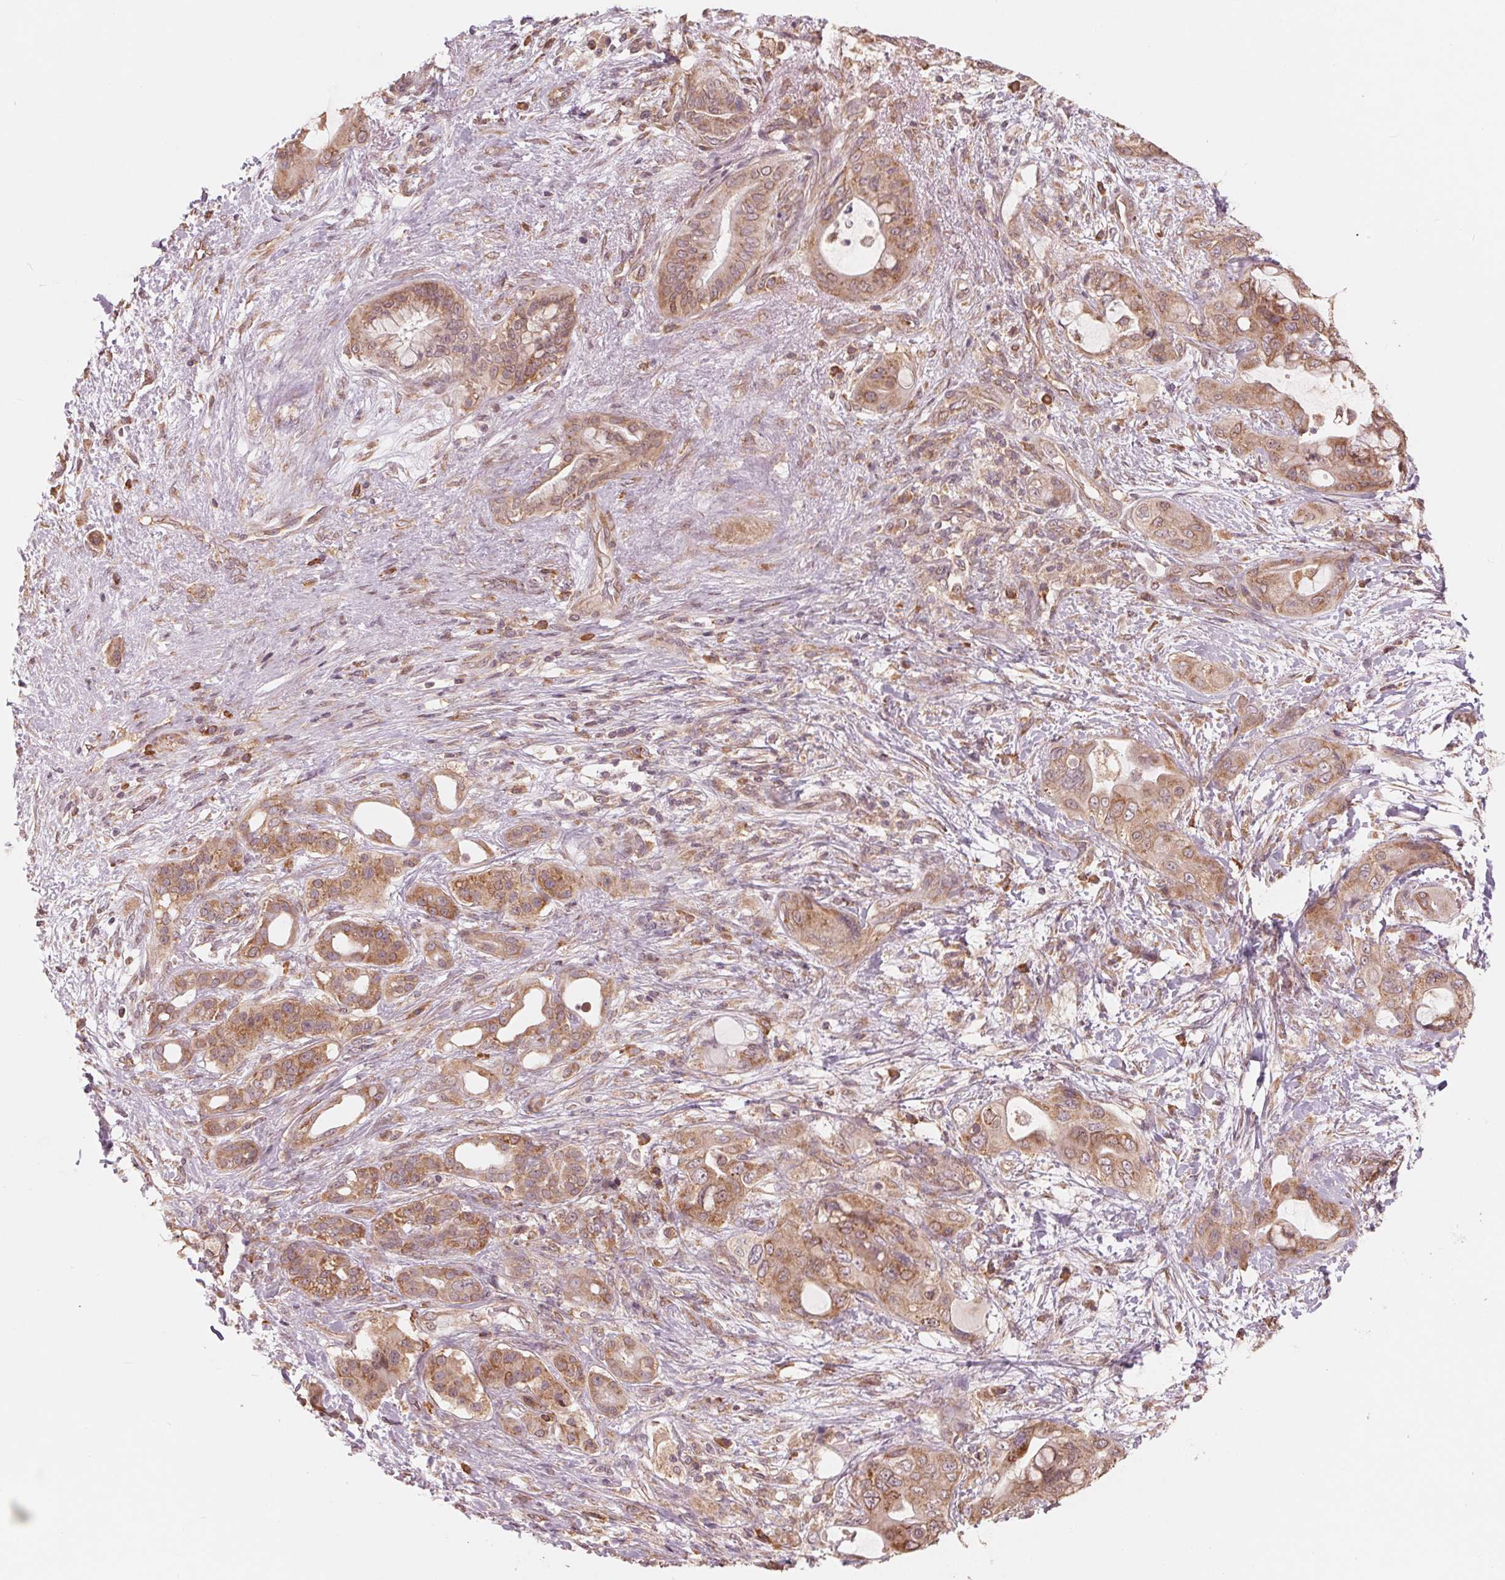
{"staining": {"intensity": "strong", "quantity": "25%-75%", "location": "cytoplasmic/membranous"}, "tissue": "pancreatic cancer", "cell_type": "Tumor cells", "image_type": "cancer", "snomed": [{"axis": "morphology", "description": "Adenocarcinoma, NOS"}, {"axis": "topography", "description": "Pancreas"}], "caption": "Human pancreatic adenocarcinoma stained with a brown dye exhibits strong cytoplasmic/membranous positive positivity in approximately 25%-75% of tumor cells.", "gene": "GIGYF2", "patient": {"sex": "male", "age": 71}}